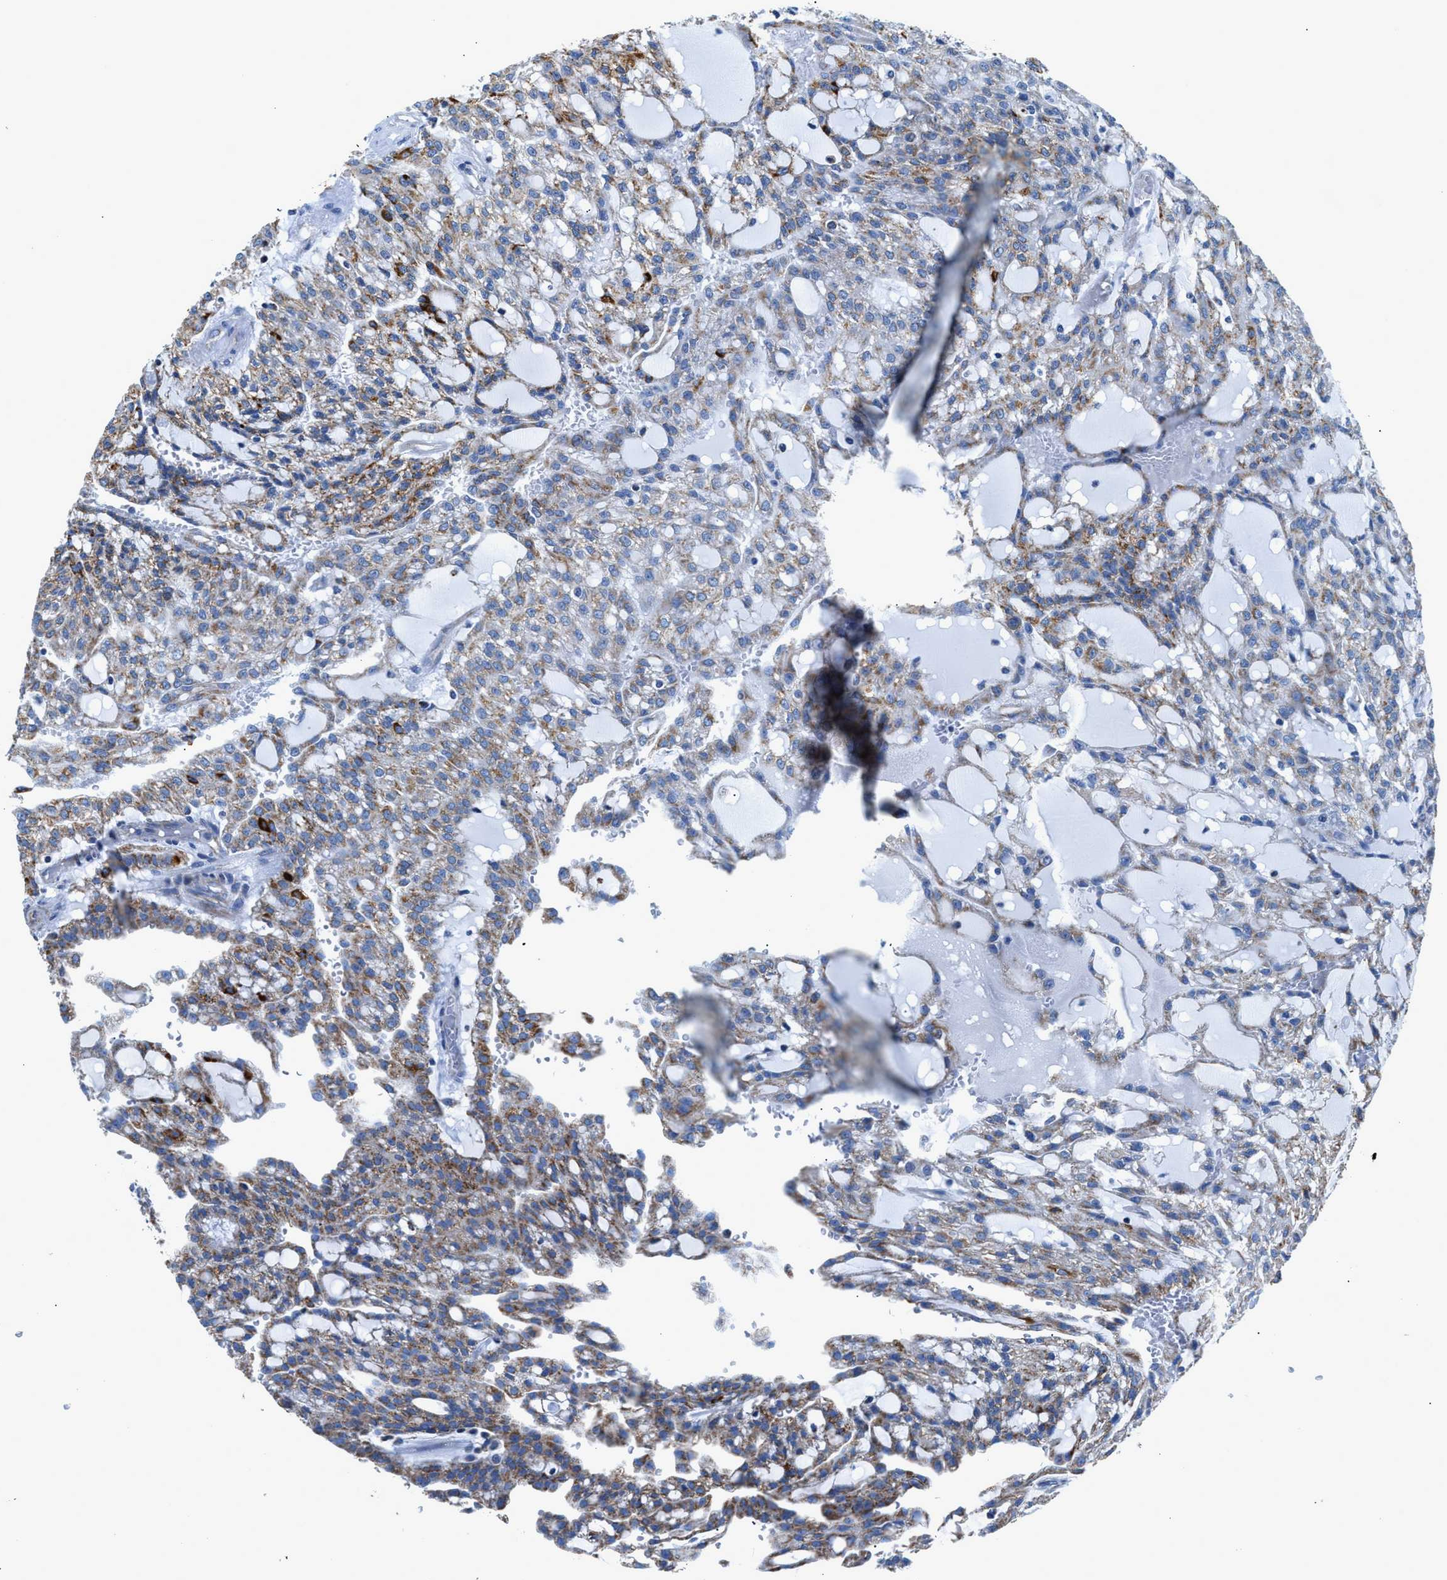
{"staining": {"intensity": "moderate", "quantity": ">75%", "location": "cytoplasmic/membranous"}, "tissue": "renal cancer", "cell_type": "Tumor cells", "image_type": "cancer", "snomed": [{"axis": "morphology", "description": "Adenocarcinoma, NOS"}, {"axis": "topography", "description": "Kidney"}], "caption": "A photomicrograph of human renal cancer (adenocarcinoma) stained for a protein displays moderate cytoplasmic/membranous brown staining in tumor cells.", "gene": "ZDHHC3", "patient": {"sex": "male", "age": 63}}